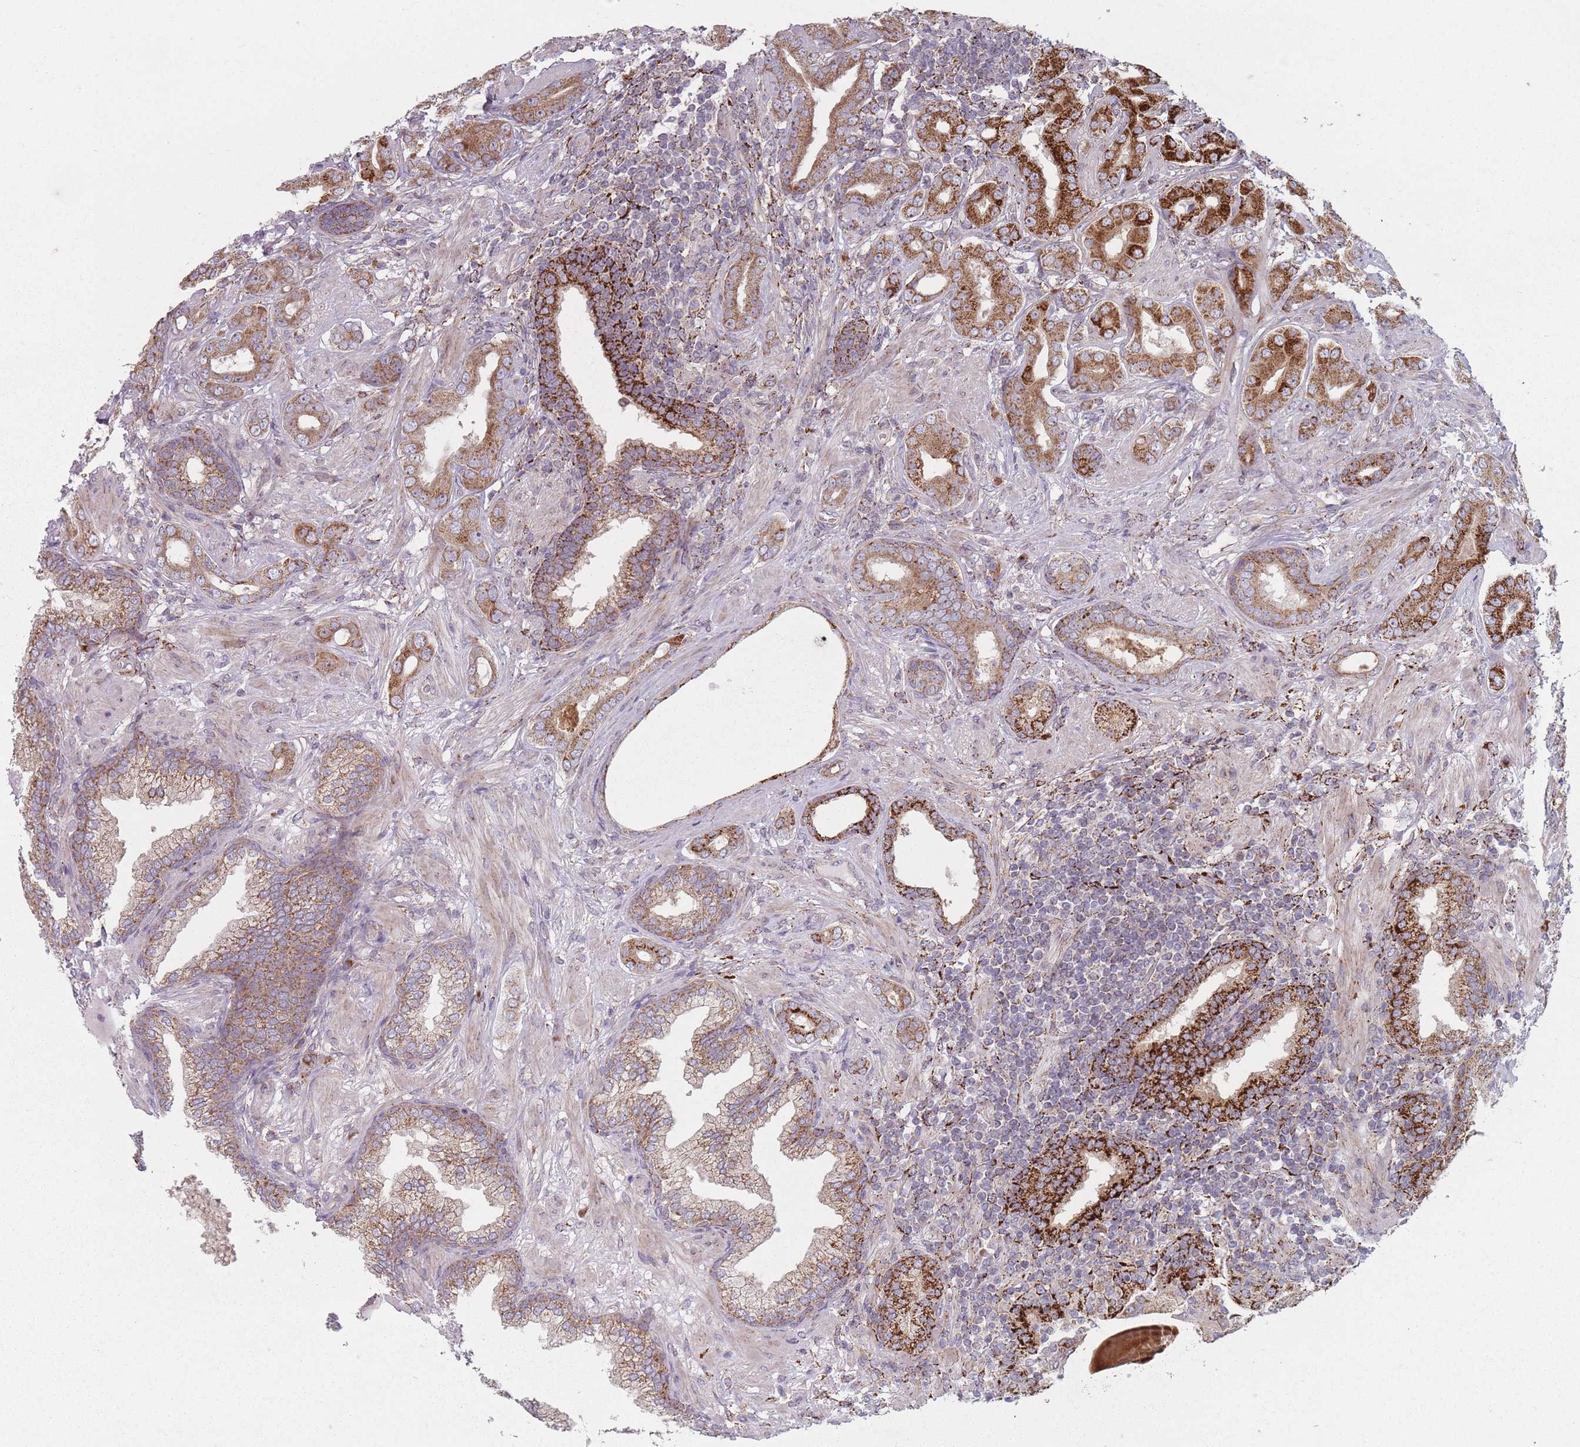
{"staining": {"intensity": "moderate", "quantity": ">75%", "location": "cytoplasmic/membranous"}, "tissue": "prostate cancer", "cell_type": "Tumor cells", "image_type": "cancer", "snomed": [{"axis": "morphology", "description": "Adenocarcinoma, Low grade"}, {"axis": "topography", "description": "Prostate"}], "caption": "Immunohistochemistry (DAB (3,3'-diaminobenzidine)) staining of human adenocarcinoma (low-grade) (prostate) displays moderate cytoplasmic/membranous protein positivity in approximately >75% of tumor cells.", "gene": "OR10Q1", "patient": {"sex": "male", "age": 57}}